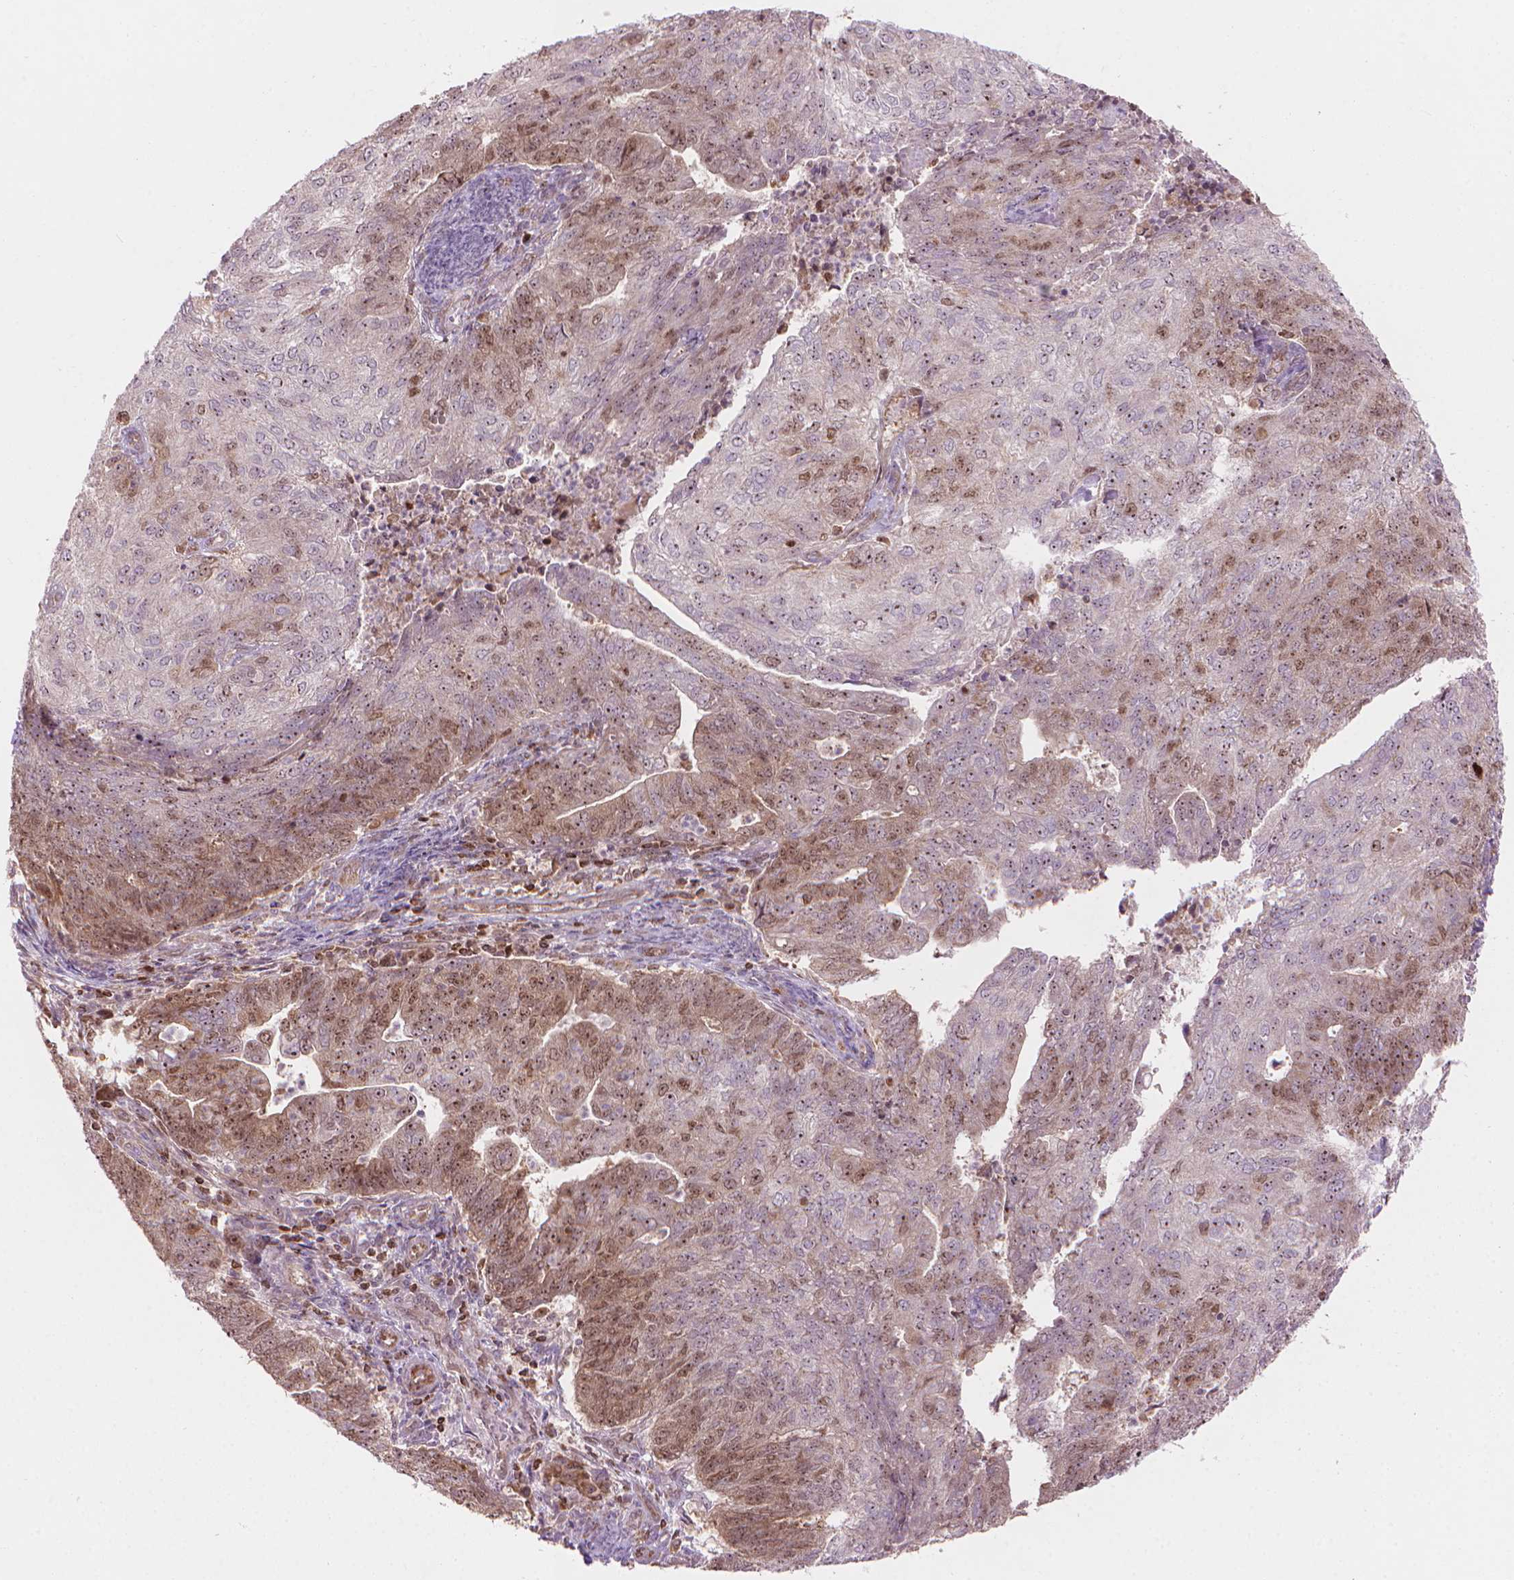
{"staining": {"intensity": "moderate", "quantity": "25%-75%", "location": "cytoplasmic/membranous,nuclear"}, "tissue": "endometrial cancer", "cell_type": "Tumor cells", "image_type": "cancer", "snomed": [{"axis": "morphology", "description": "Adenocarcinoma, NOS"}, {"axis": "topography", "description": "Endometrium"}], "caption": "Tumor cells exhibit moderate cytoplasmic/membranous and nuclear expression in approximately 25%-75% of cells in adenocarcinoma (endometrial).", "gene": "SMC2", "patient": {"sex": "female", "age": 82}}